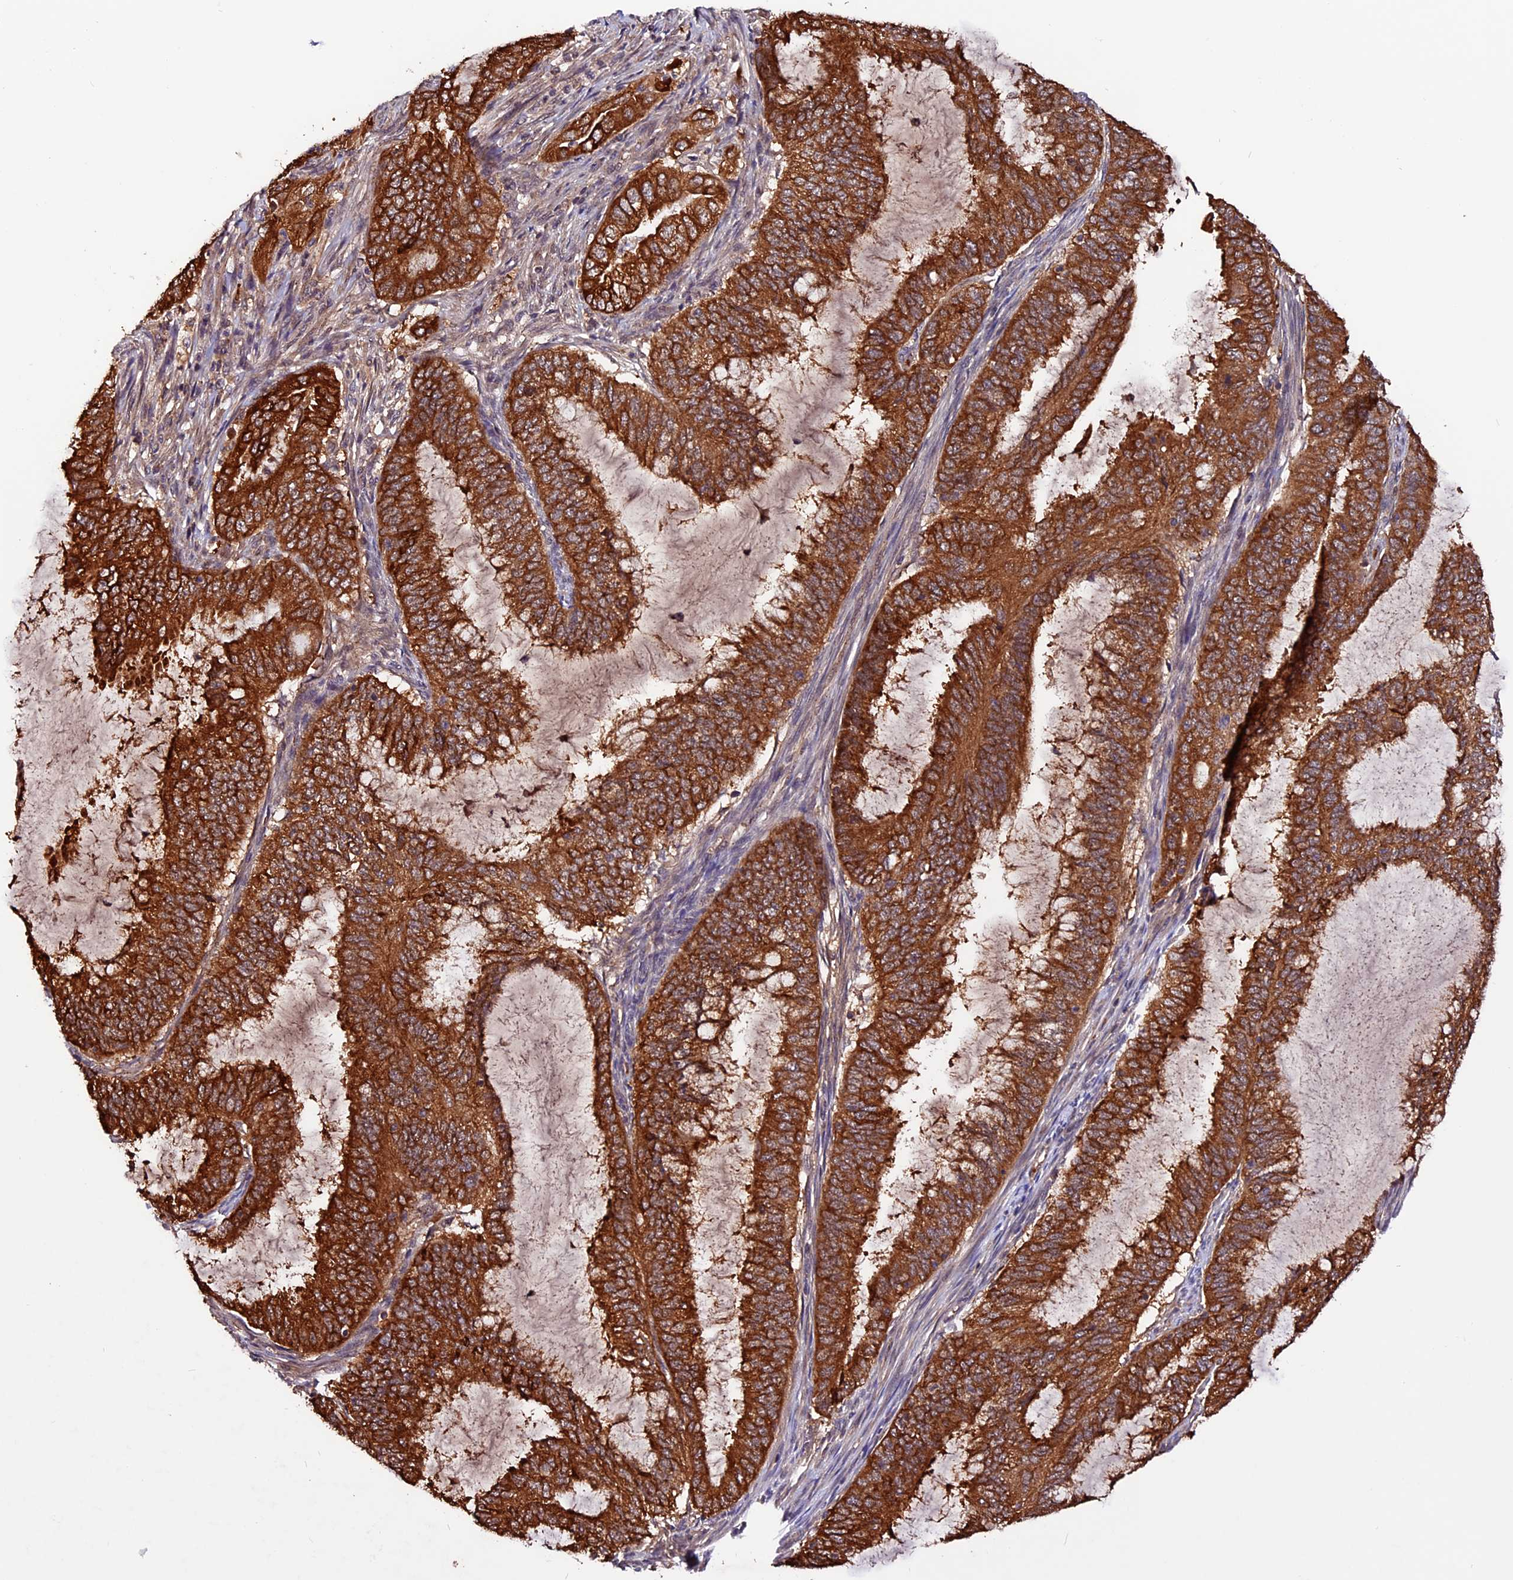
{"staining": {"intensity": "strong", "quantity": ">75%", "location": "cytoplasmic/membranous"}, "tissue": "endometrial cancer", "cell_type": "Tumor cells", "image_type": "cancer", "snomed": [{"axis": "morphology", "description": "Adenocarcinoma, NOS"}, {"axis": "topography", "description": "Endometrium"}], "caption": "Endometrial adenocarcinoma tissue exhibits strong cytoplasmic/membranous staining in approximately >75% of tumor cells, visualized by immunohistochemistry.", "gene": "RINL", "patient": {"sex": "female", "age": 51}}